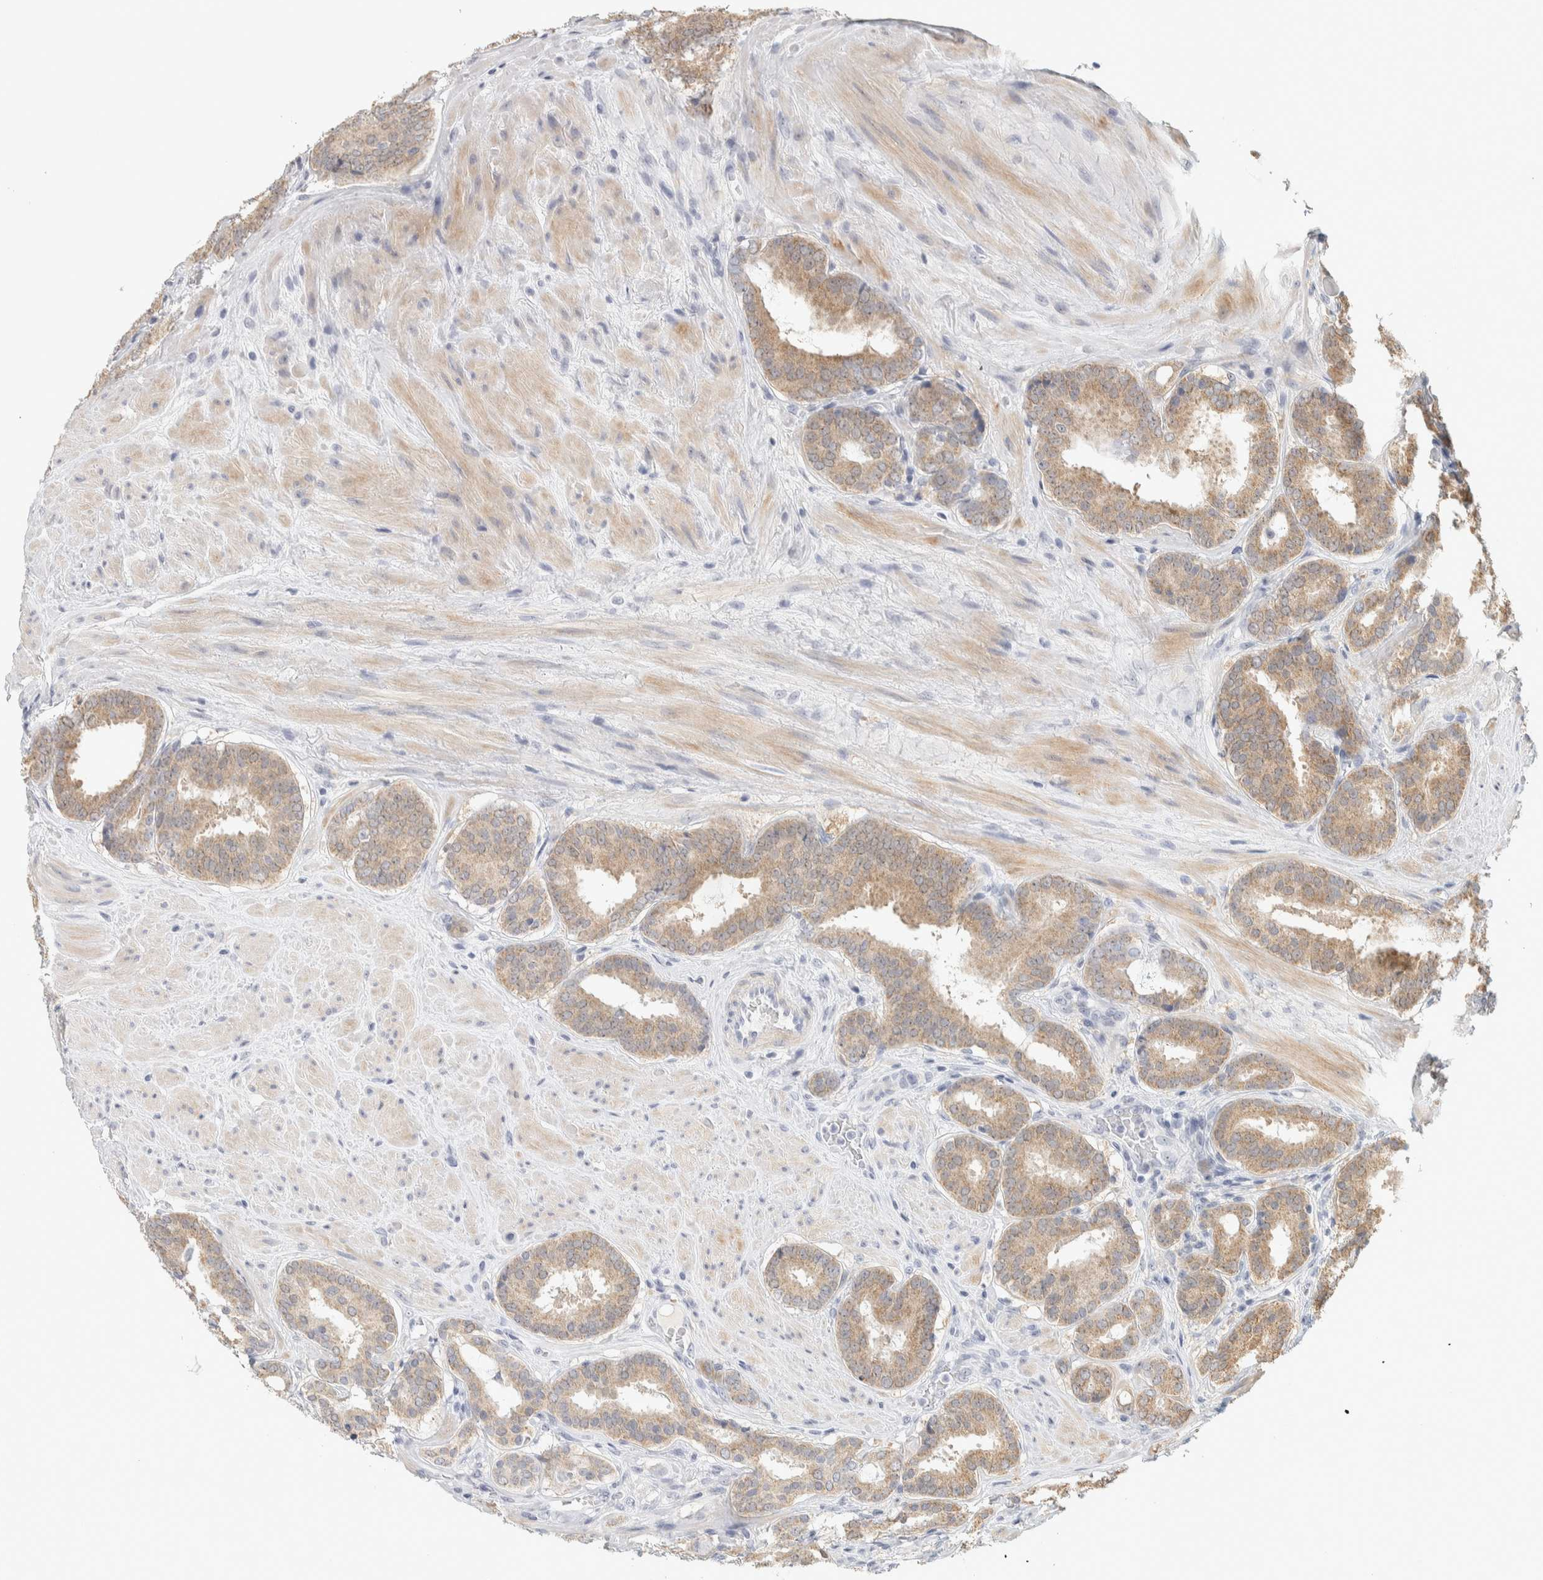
{"staining": {"intensity": "weak", "quantity": ">75%", "location": "cytoplasmic/membranous,nuclear"}, "tissue": "prostate cancer", "cell_type": "Tumor cells", "image_type": "cancer", "snomed": [{"axis": "morphology", "description": "Adenocarcinoma, Low grade"}, {"axis": "topography", "description": "Prostate"}], "caption": "Immunohistochemical staining of human low-grade adenocarcinoma (prostate) demonstrates low levels of weak cytoplasmic/membranous and nuclear protein expression in about >75% of tumor cells.", "gene": "DCXR", "patient": {"sex": "male", "age": 69}}